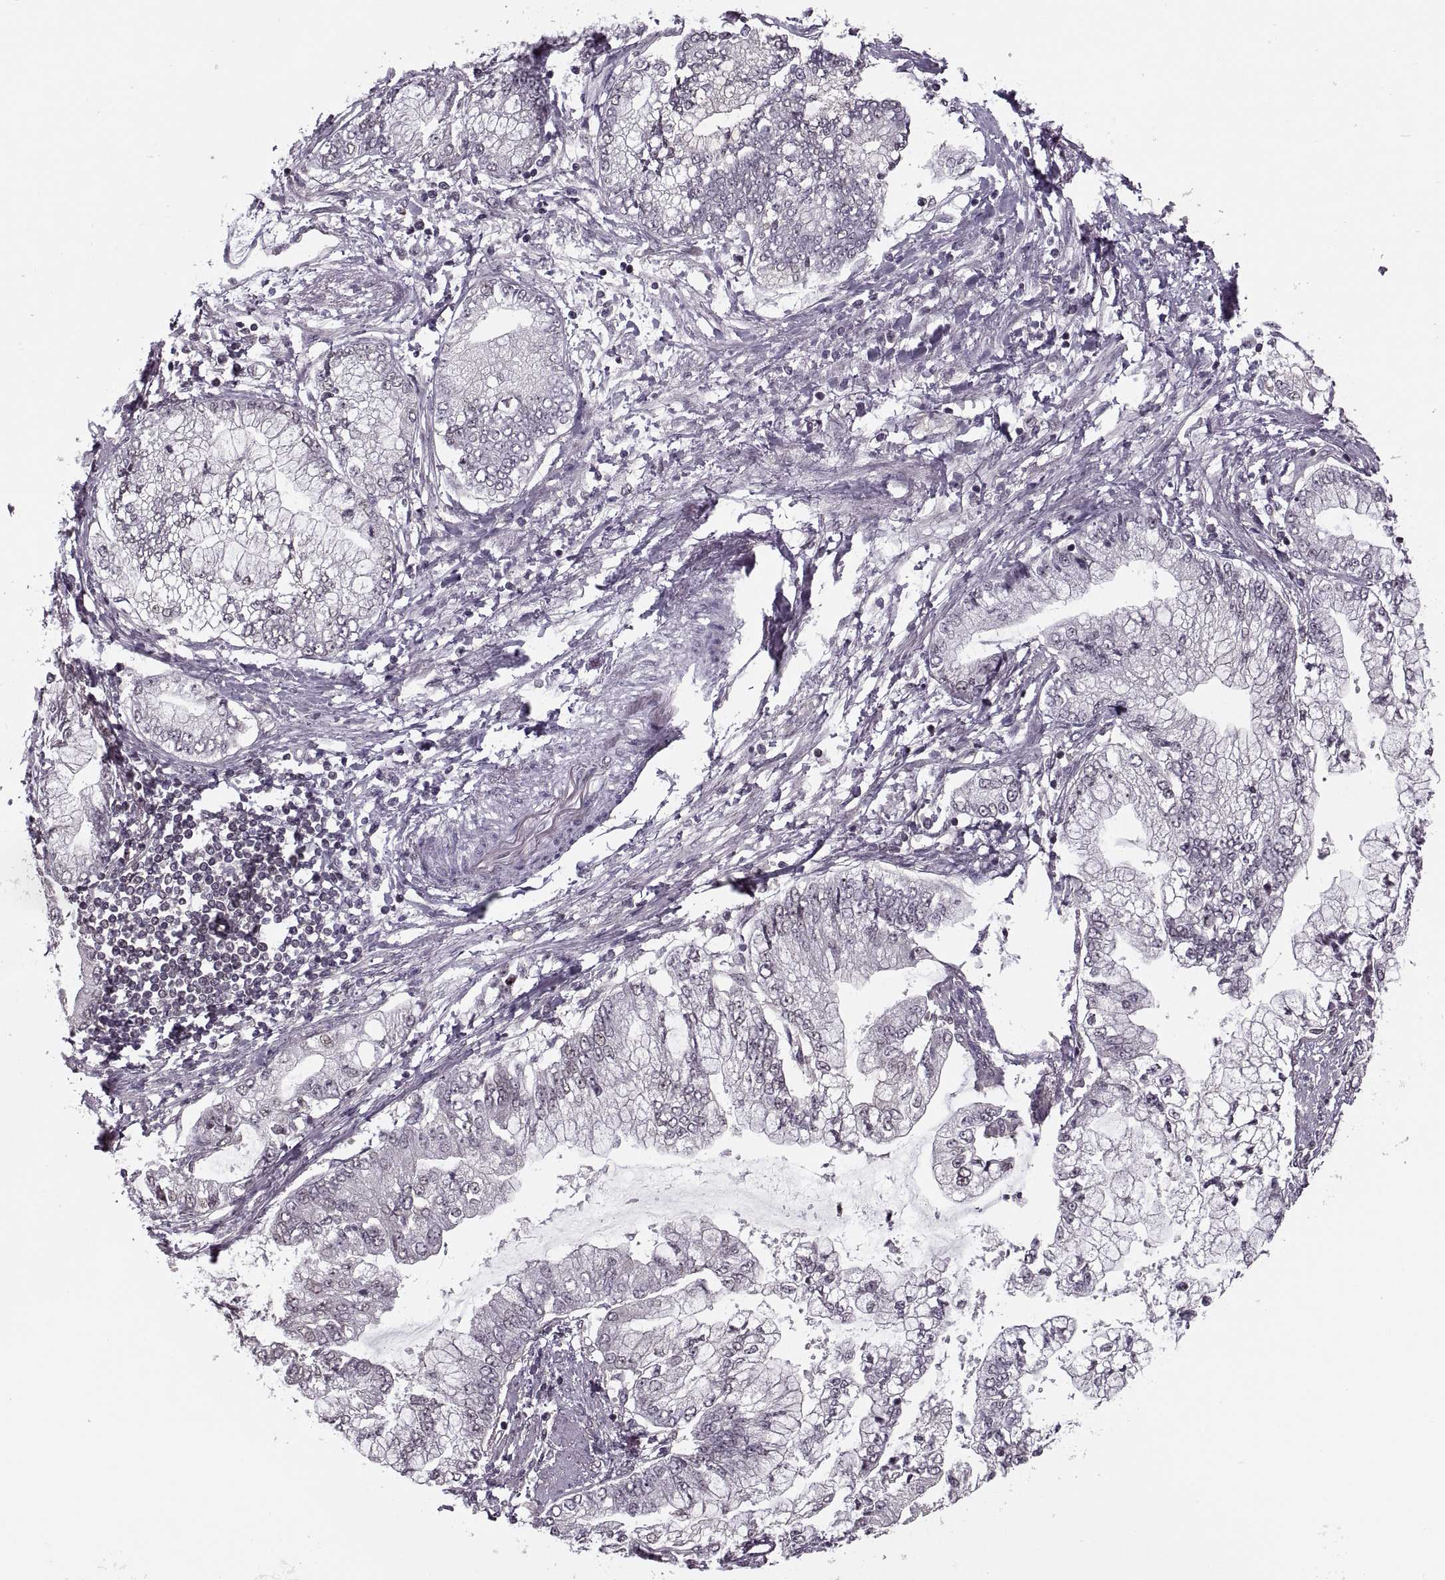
{"staining": {"intensity": "negative", "quantity": "none", "location": "none"}, "tissue": "stomach cancer", "cell_type": "Tumor cells", "image_type": "cancer", "snomed": [{"axis": "morphology", "description": "Adenocarcinoma, NOS"}, {"axis": "topography", "description": "Stomach, upper"}], "caption": "The micrograph shows no staining of tumor cells in stomach adenocarcinoma.", "gene": "LUZP2", "patient": {"sex": "female", "age": 74}}